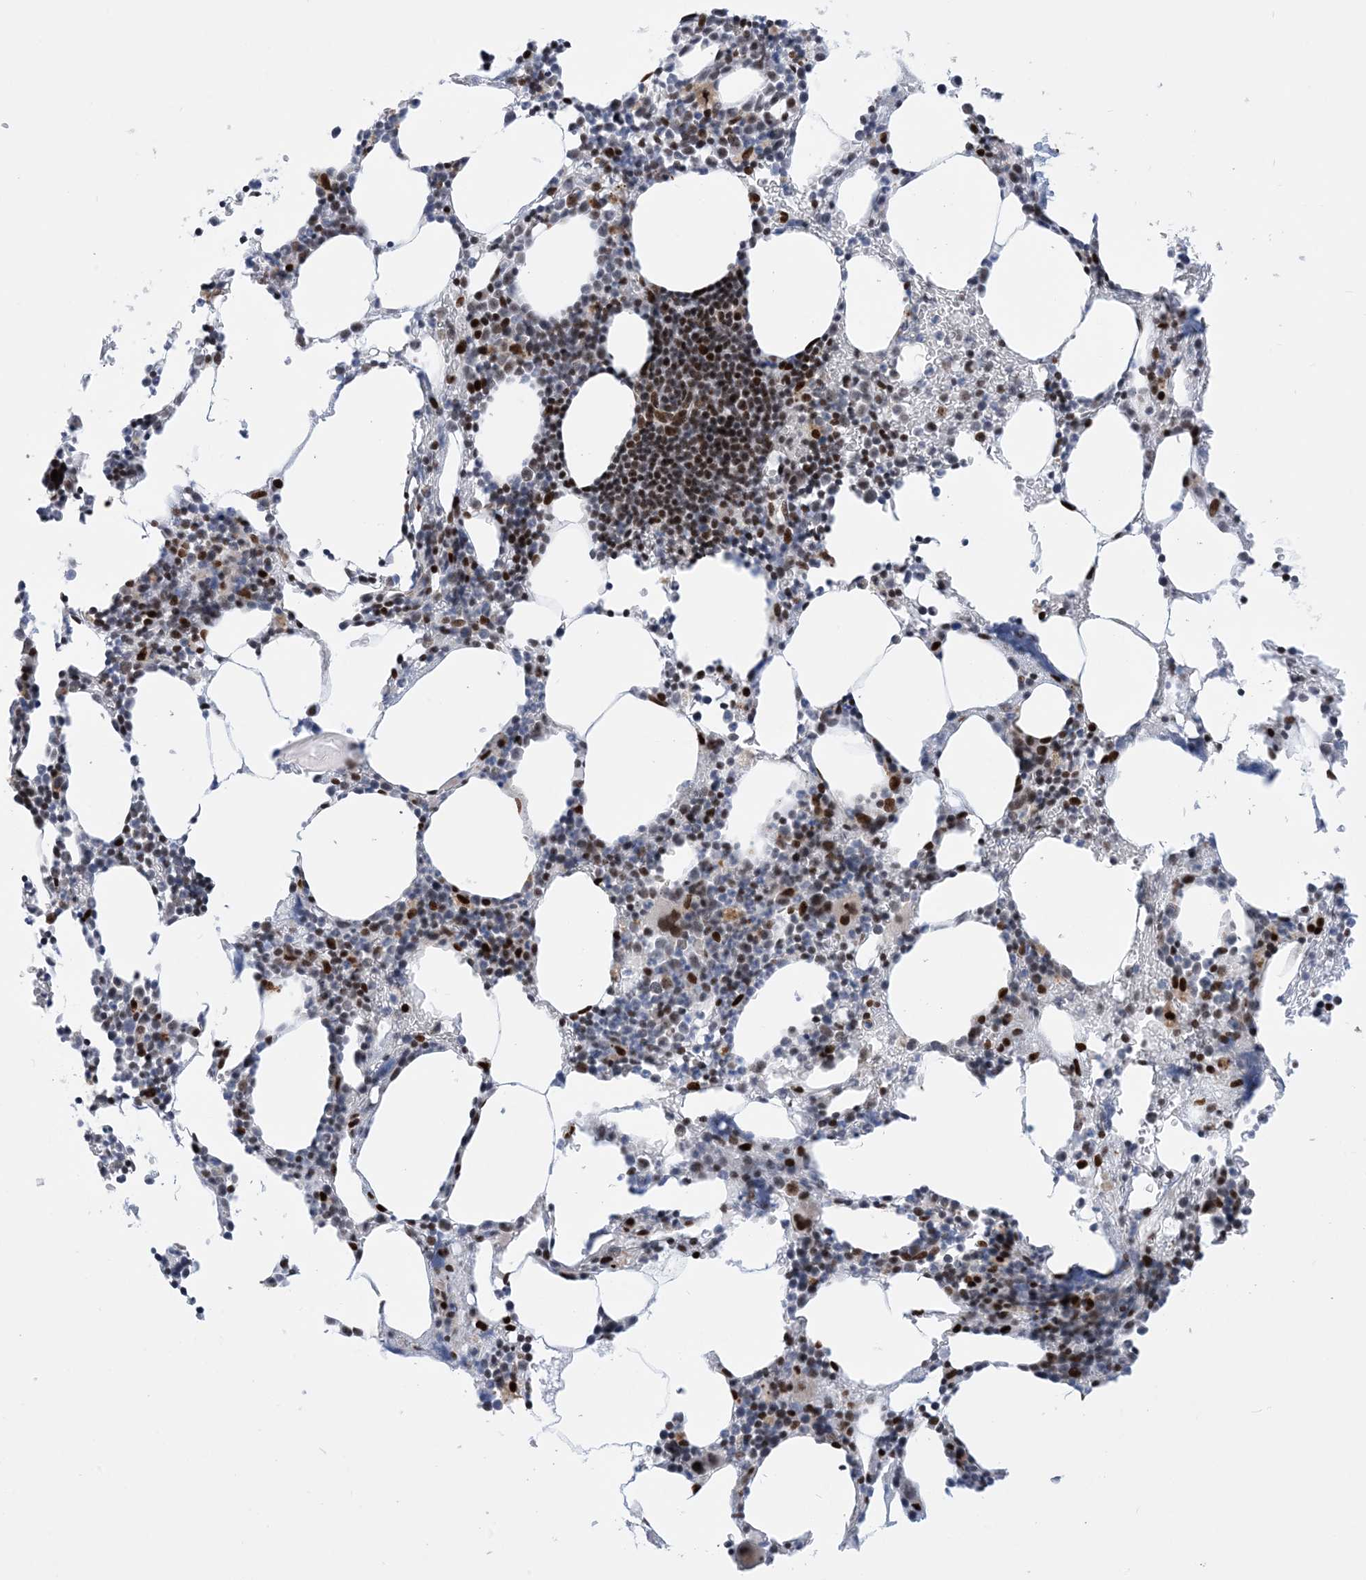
{"staining": {"intensity": "strong", "quantity": "25%-75%", "location": "nuclear"}, "tissue": "bone marrow", "cell_type": "Hematopoietic cells", "image_type": "normal", "snomed": [{"axis": "morphology", "description": "Normal tissue, NOS"}, {"axis": "topography", "description": "Bone marrow"}], "caption": "The micrograph exhibits a brown stain indicating the presence of a protein in the nuclear of hematopoietic cells in bone marrow. Using DAB (brown) and hematoxylin (blue) stains, captured at high magnification using brightfield microscopy.", "gene": "TSPYL1", "patient": {"sex": "male"}}